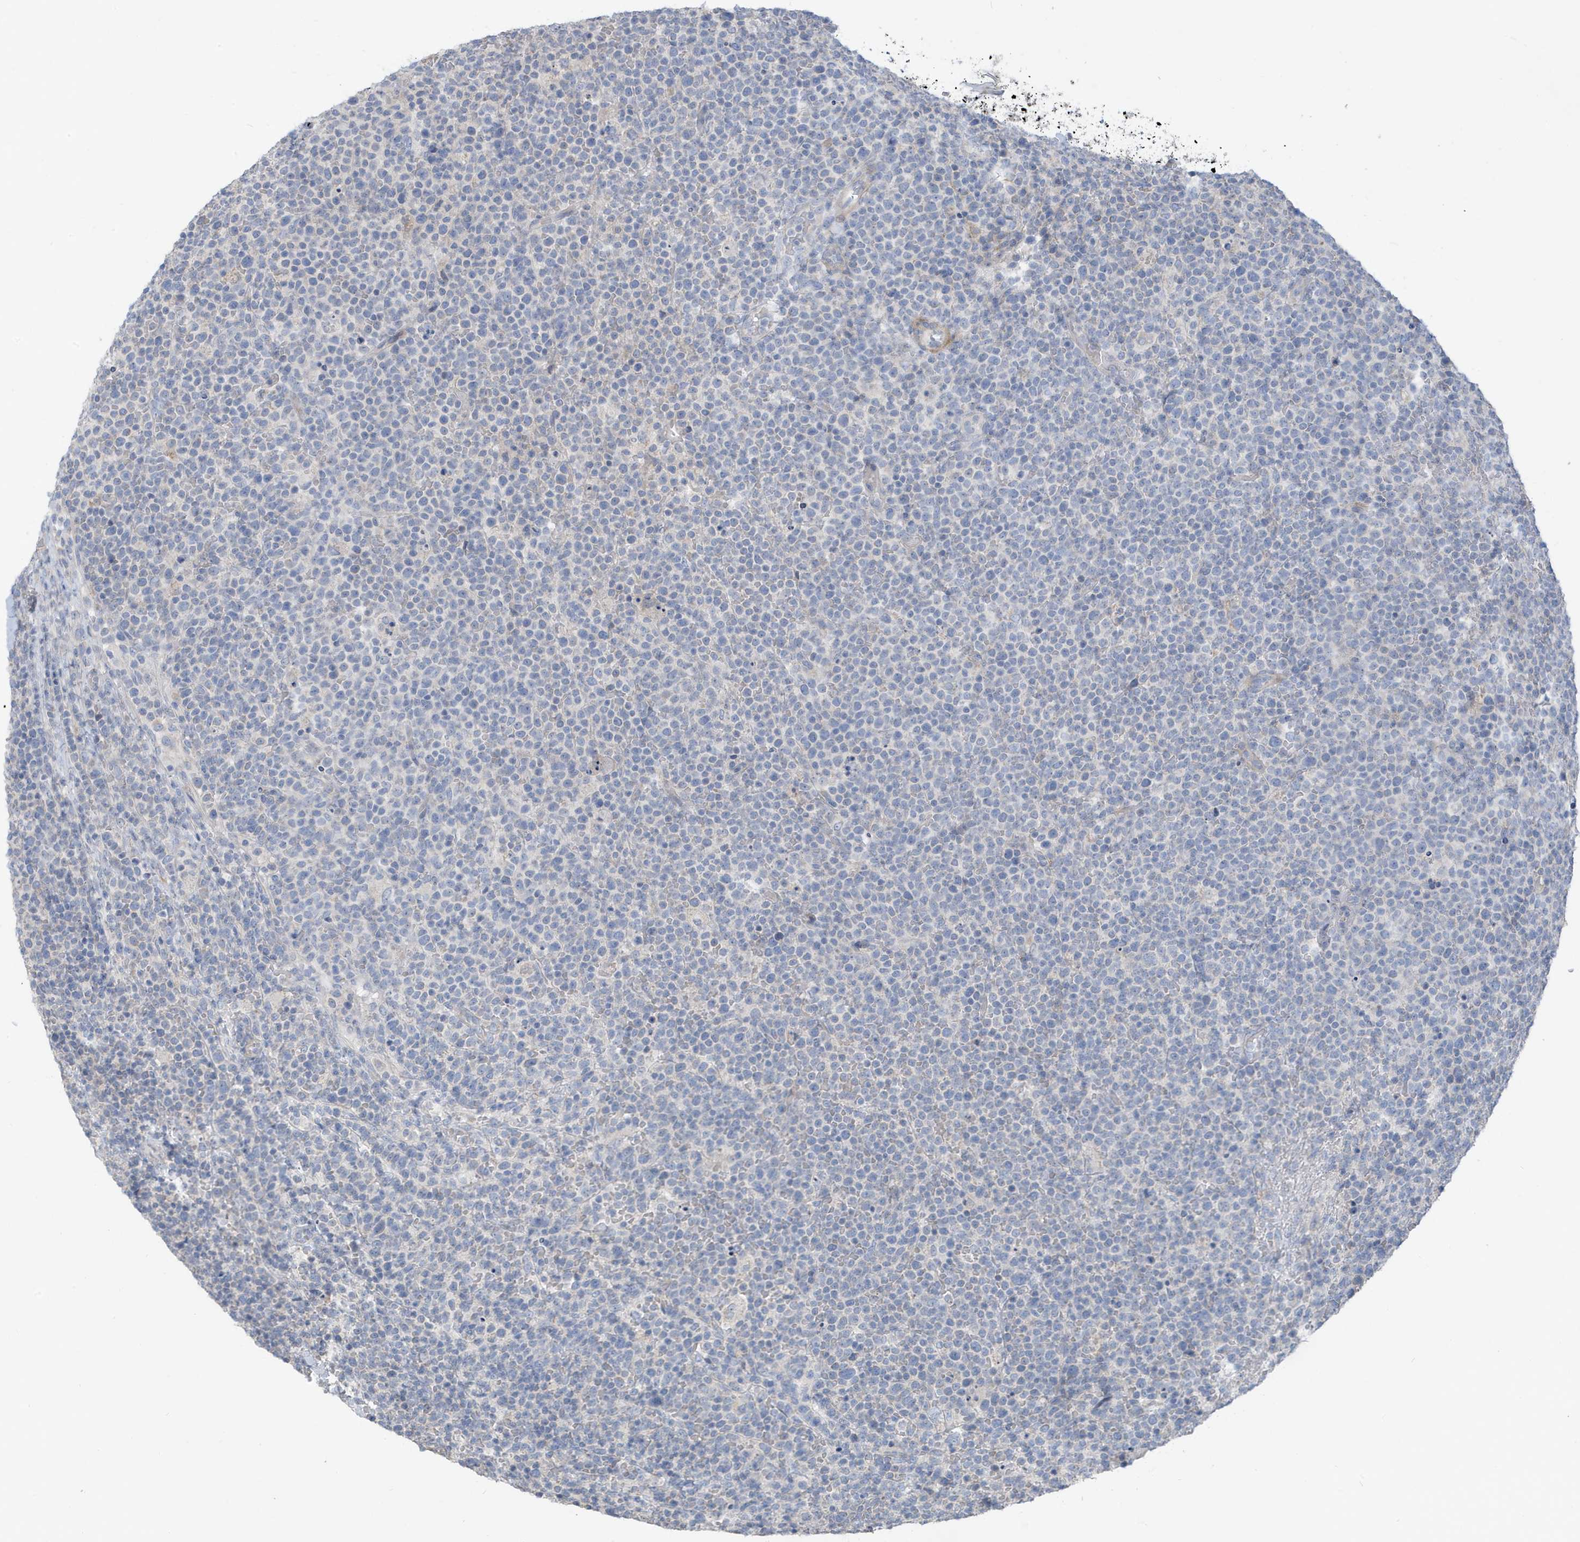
{"staining": {"intensity": "negative", "quantity": "none", "location": "none"}, "tissue": "lymphoma", "cell_type": "Tumor cells", "image_type": "cancer", "snomed": [{"axis": "morphology", "description": "Malignant lymphoma, non-Hodgkin's type, High grade"}, {"axis": "topography", "description": "Lymph node"}], "caption": "Protein analysis of high-grade malignant lymphoma, non-Hodgkin's type demonstrates no significant expression in tumor cells.", "gene": "ATP13A5", "patient": {"sex": "male", "age": 61}}